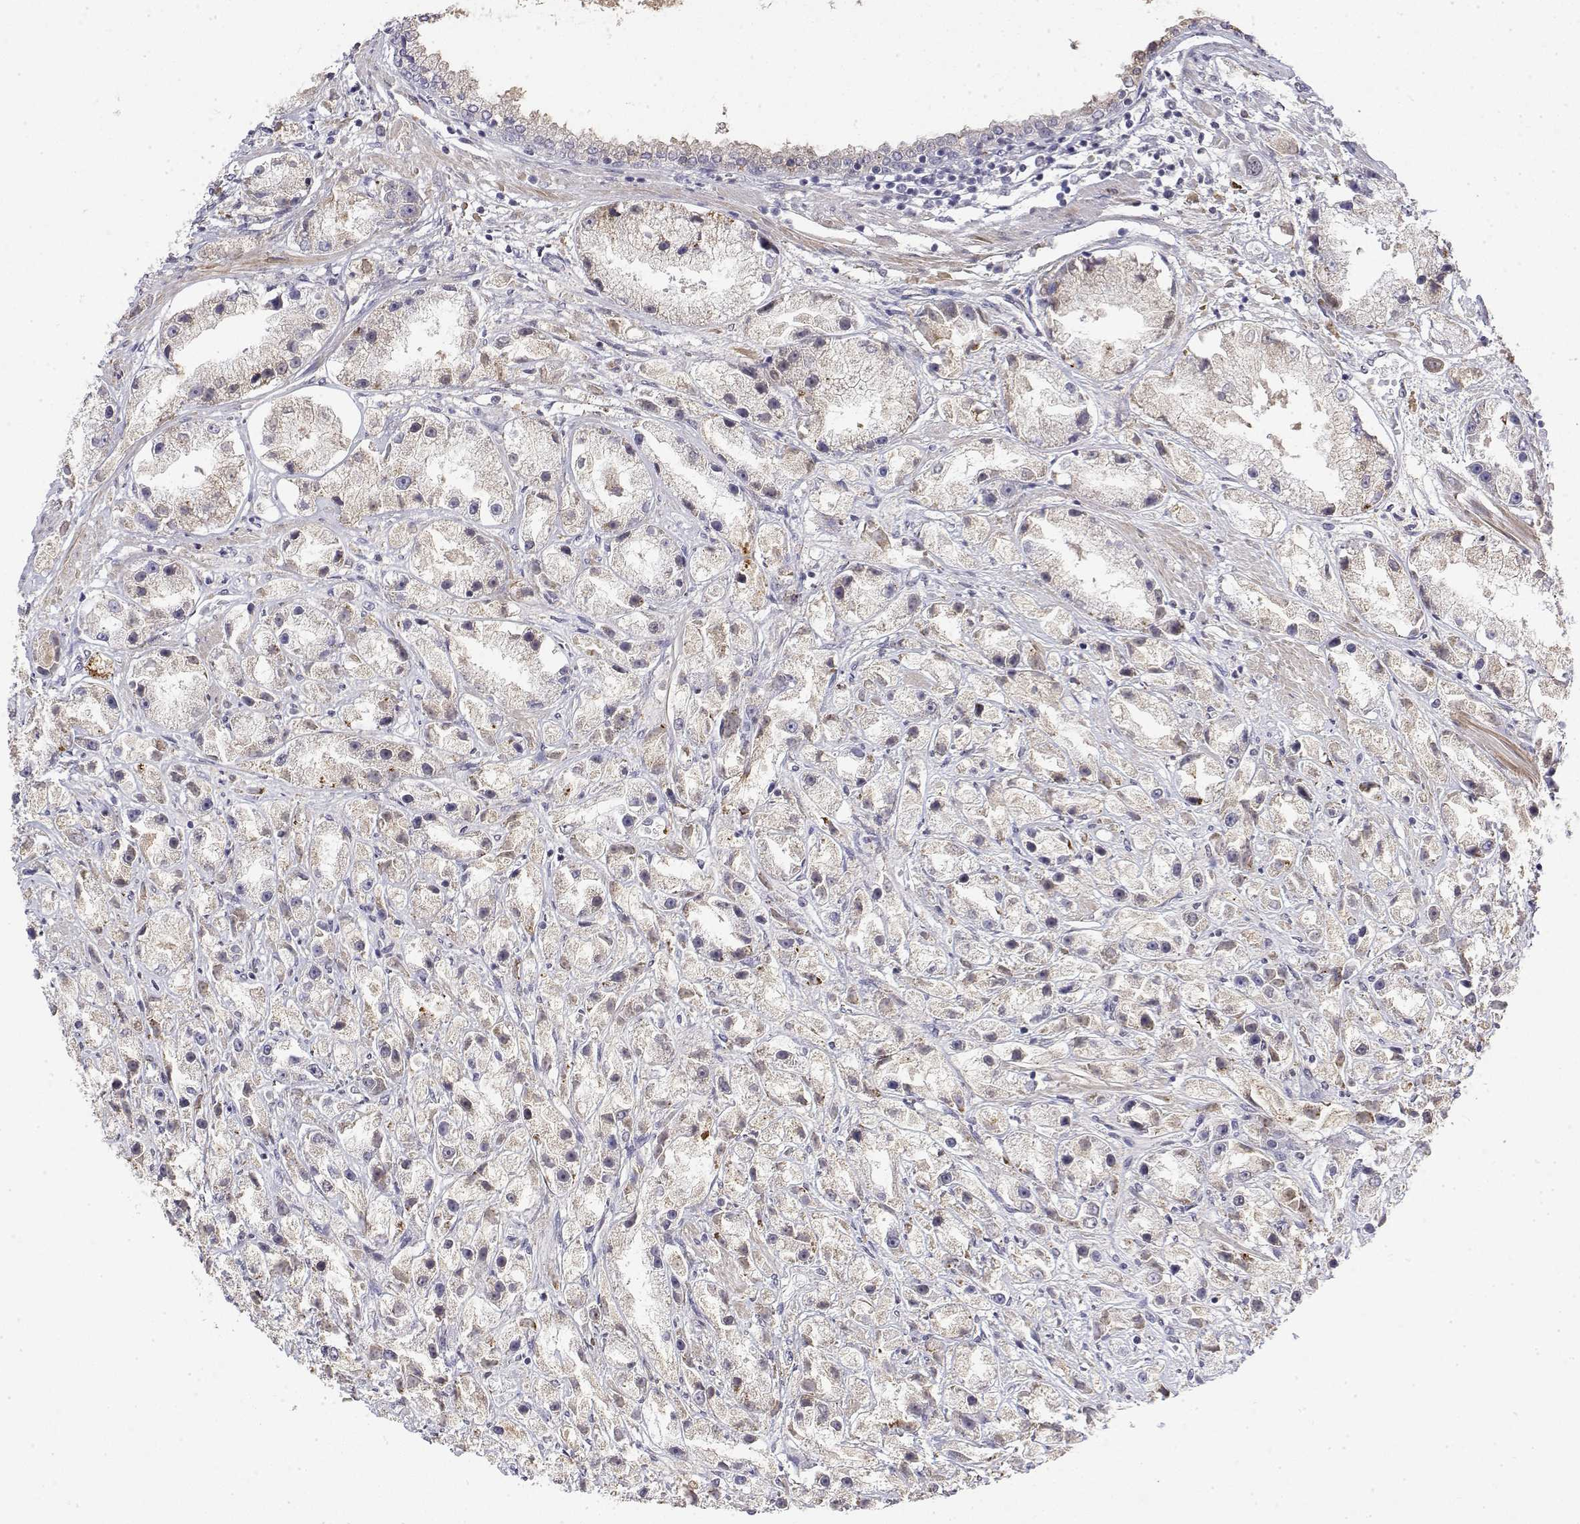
{"staining": {"intensity": "negative", "quantity": "none", "location": "none"}, "tissue": "prostate cancer", "cell_type": "Tumor cells", "image_type": "cancer", "snomed": [{"axis": "morphology", "description": "Adenocarcinoma, High grade"}, {"axis": "topography", "description": "Prostate"}], "caption": "IHC photomicrograph of prostate cancer (adenocarcinoma (high-grade)) stained for a protein (brown), which exhibits no staining in tumor cells.", "gene": "IGFBP4", "patient": {"sex": "male", "age": 67}}